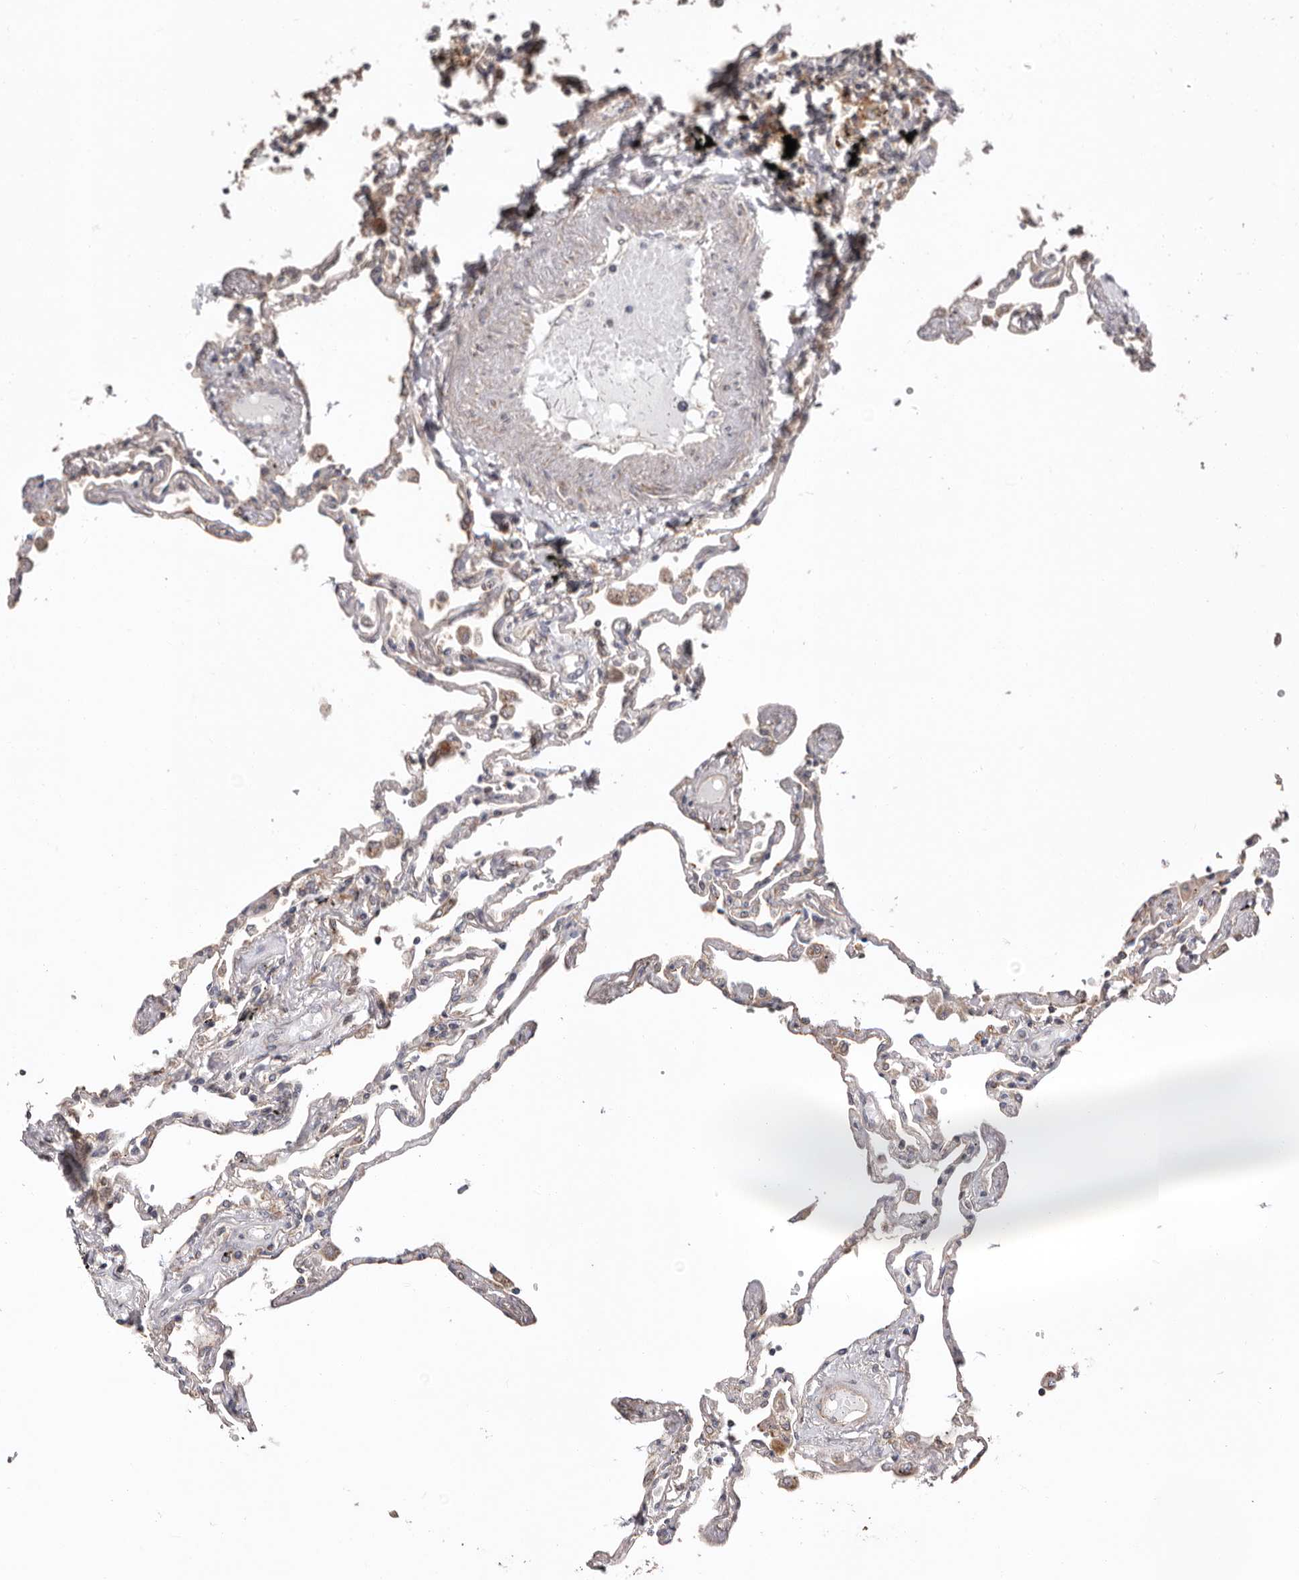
{"staining": {"intensity": "weak", "quantity": "<25%", "location": "cytoplasmic/membranous"}, "tissue": "lung", "cell_type": "Alveolar cells", "image_type": "normal", "snomed": [{"axis": "morphology", "description": "Normal tissue, NOS"}, {"axis": "topography", "description": "Lung"}], "caption": "Lung was stained to show a protein in brown. There is no significant expression in alveolar cells. (Stains: DAB immunohistochemistry with hematoxylin counter stain, Microscopy: brightfield microscopy at high magnification).", "gene": "TMUB1", "patient": {"sex": "female", "age": 67}}